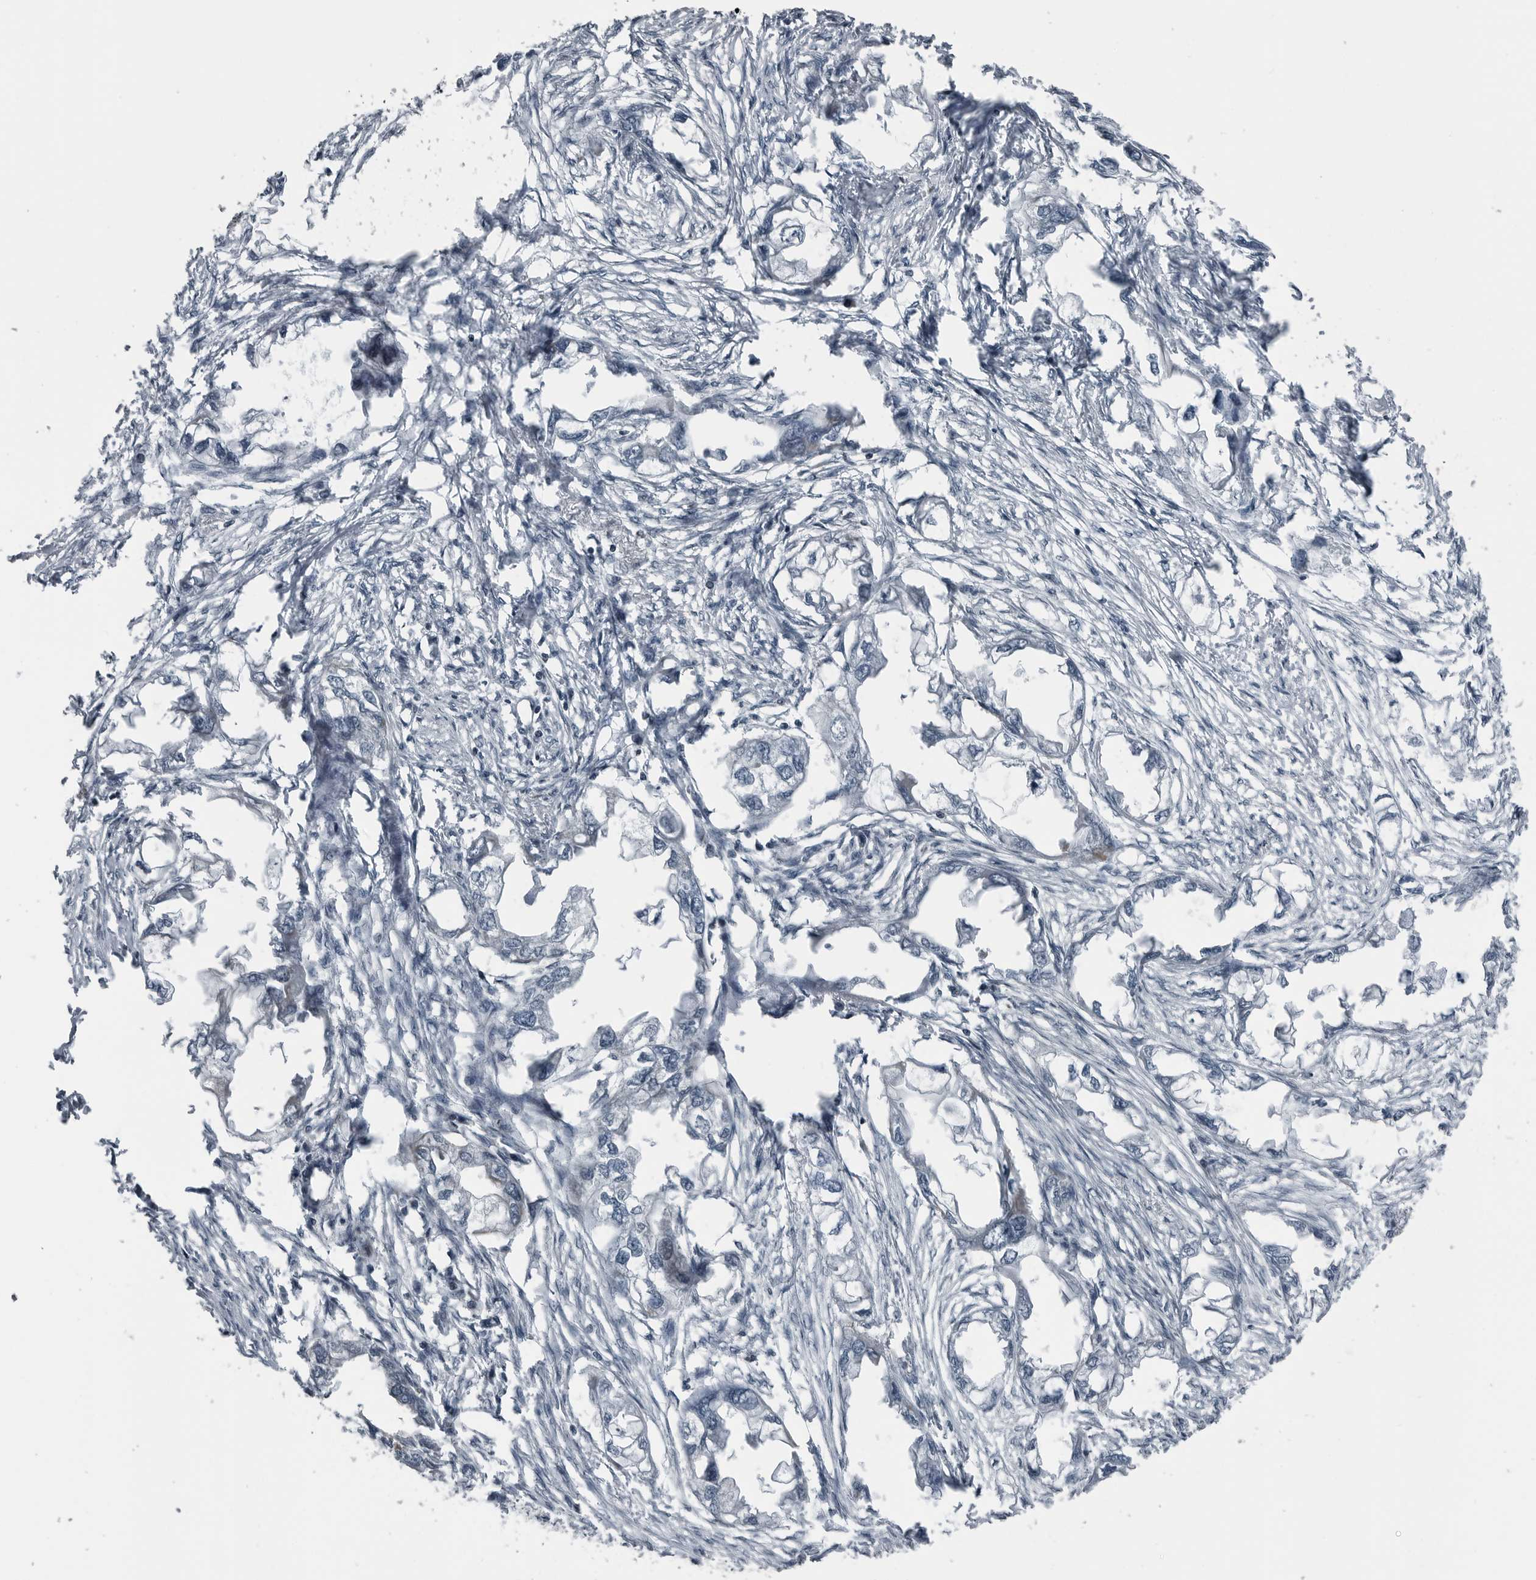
{"staining": {"intensity": "negative", "quantity": "none", "location": "none"}, "tissue": "endometrial cancer", "cell_type": "Tumor cells", "image_type": "cancer", "snomed": [{"axis": "morphology", "description": "Adenocarcinoma, NOS"}, {"axis": "morphology", "description": "Adenocarcinoma, metastatic, NOS"}, {"axis": "topography", "description": "Adipose tissue"}, {"axis": "topography", "description": "Endometrium"}], "caption": "This is an immunohistochemistry (IHC) image of human endometrial cancer. There is no staining in tumor cells.", "gene": "GAK", "patient": {"sex": "female", "age": 67}}